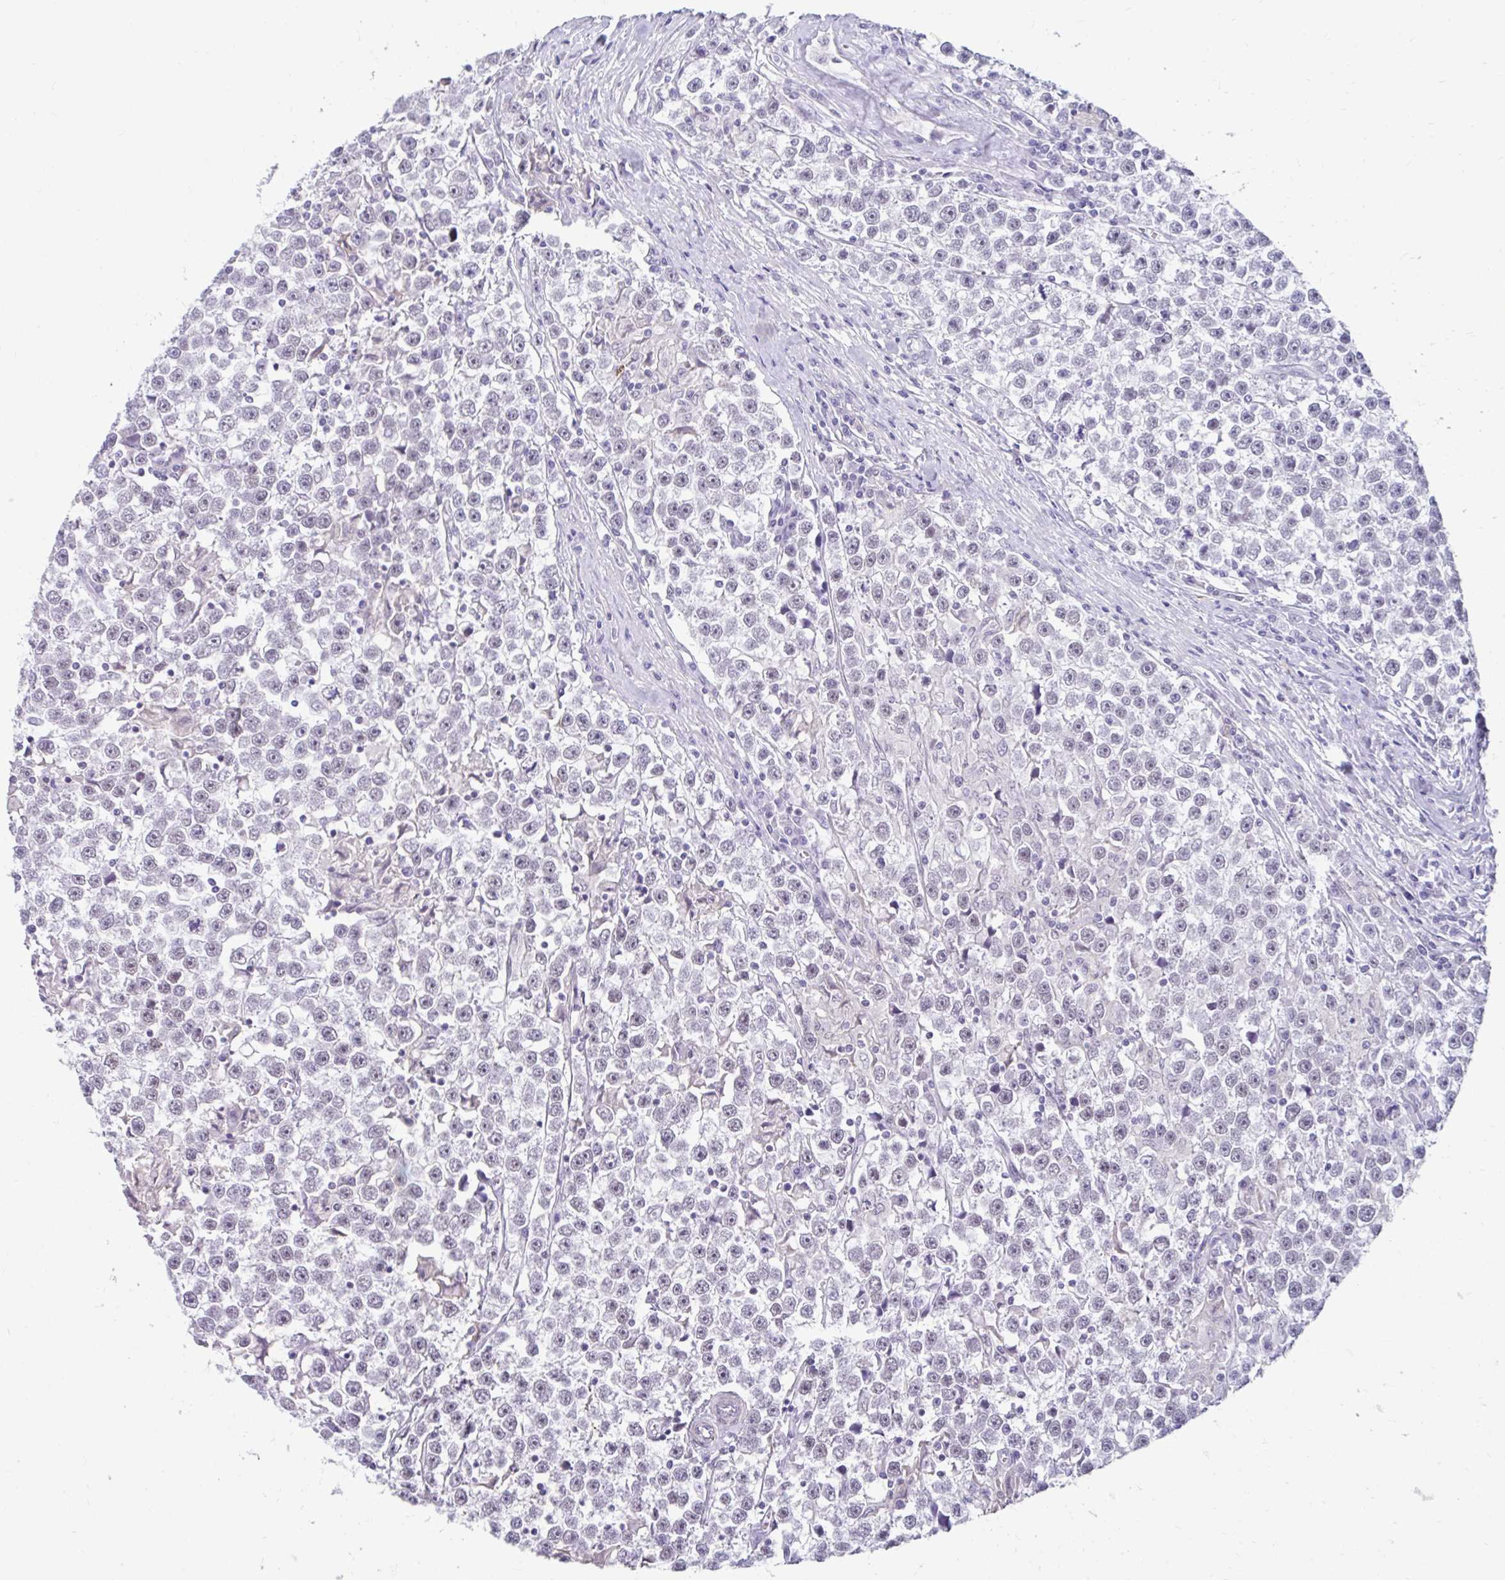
{"staining": {"intensity": "negative", "quantity": "none", "location": "none"}, "tissue": "testis cancer", "cell_type": "Tumor cells", "image_type": "cancer", "snomed": [{"axis": "morphology", "description": "Seminoma, NOS"}, {"axis": "topography", "description": "Testis"}], "caption": "Tumor cells show no significant protein staining in testis cancer.", "gene": "DCAF17", "patient": {"sex": "male", "age": 31}}